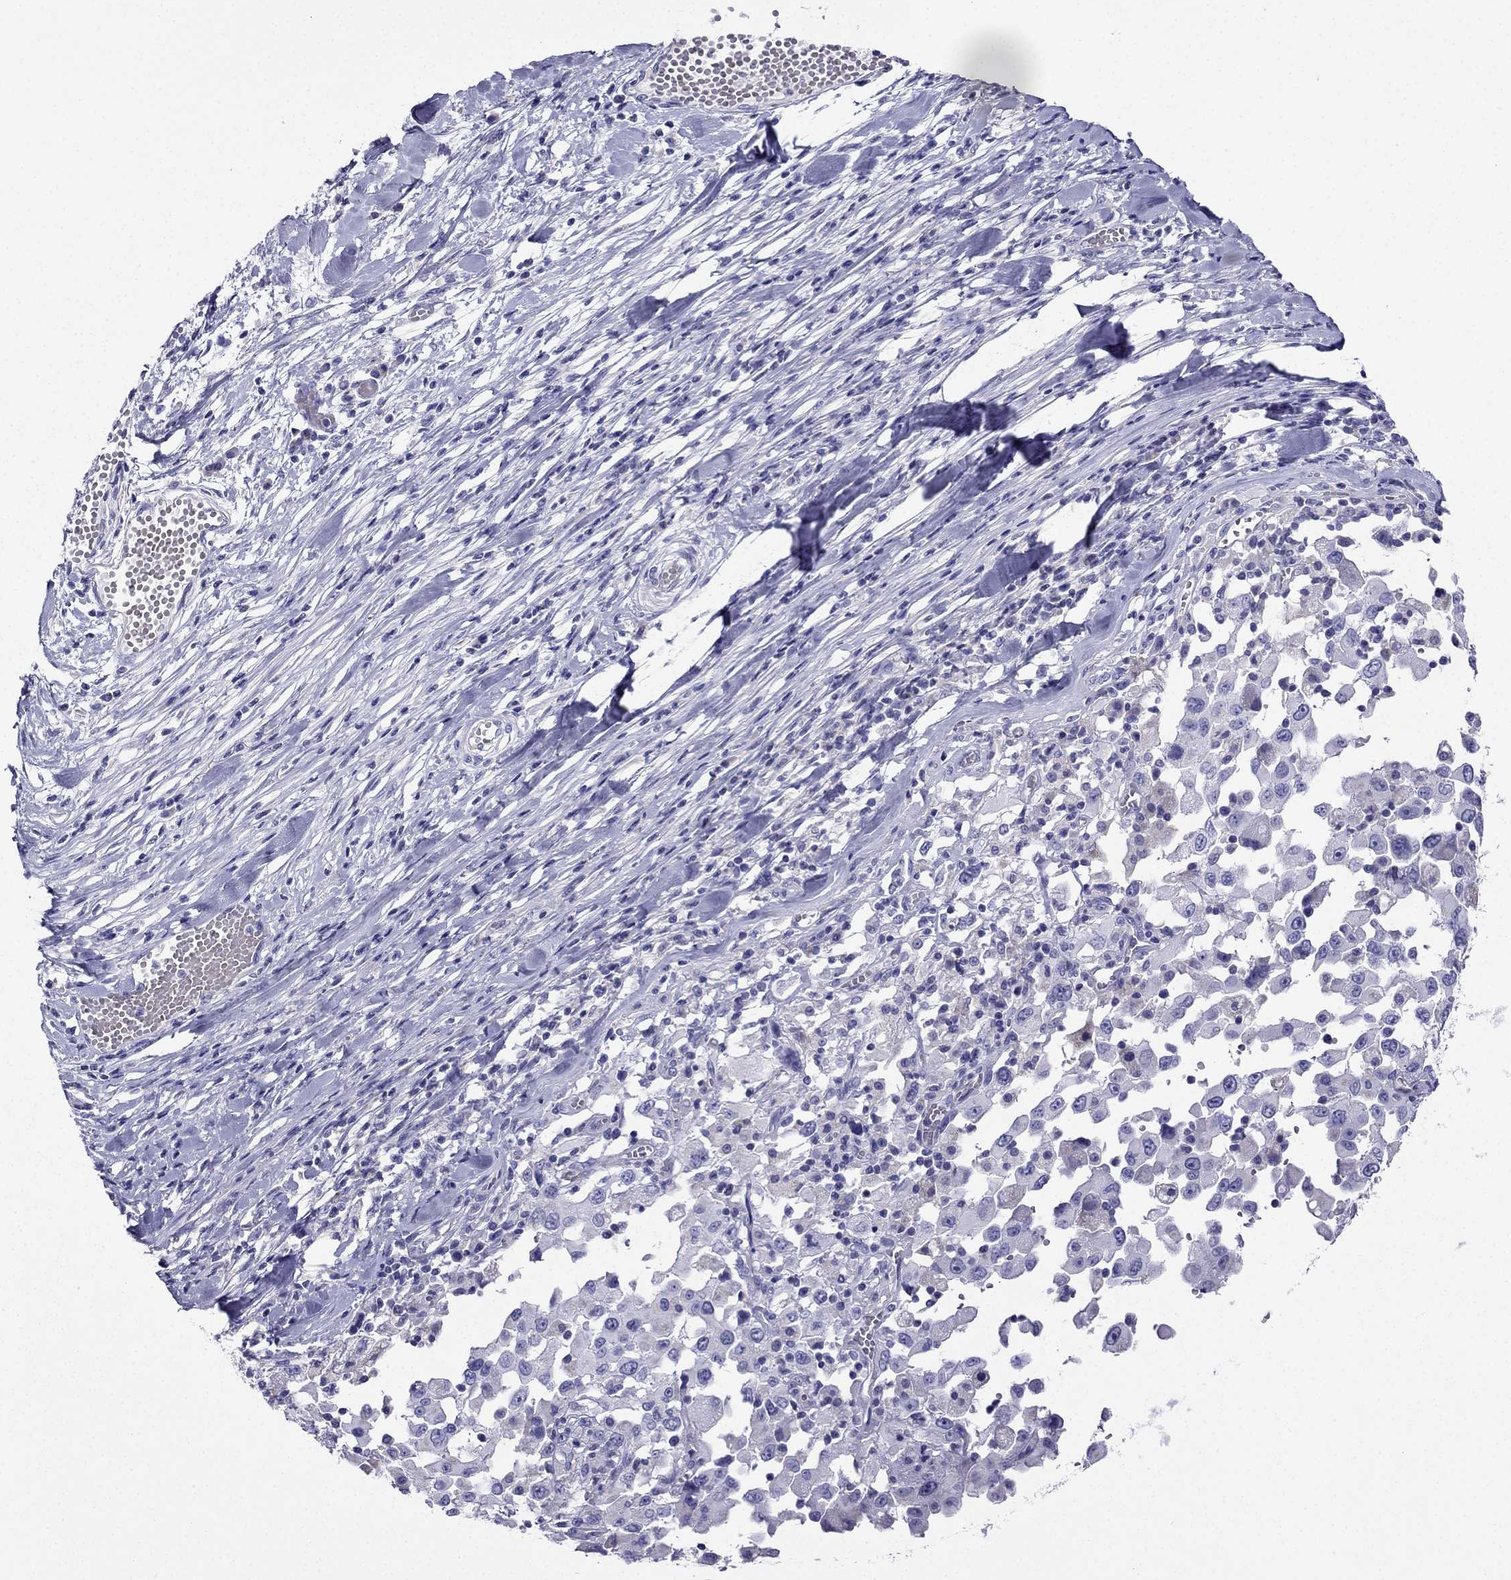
{"staining": {"intensity": "negative", "quantity": "none", "location": "none"}, "tissue": "melanoma", "cell_type": "Tumor cells", "image_type": "cancer", "snomed": [{"axis": "morphology", "description": "Malignant melanoma, Metastatic site"}, {"axis": "topography", "description": "Lymph node"}], "caption": "The photomicrograph exhibits no significant expression in tumor cells of malignant melanoma (metastatic site). (Brightfield microscopy of DAB (3,3'-diaminobenzidine) IHC at high magnification).", "gene": "KIF5A", "patient": {"sex": "male", "age": 50}}